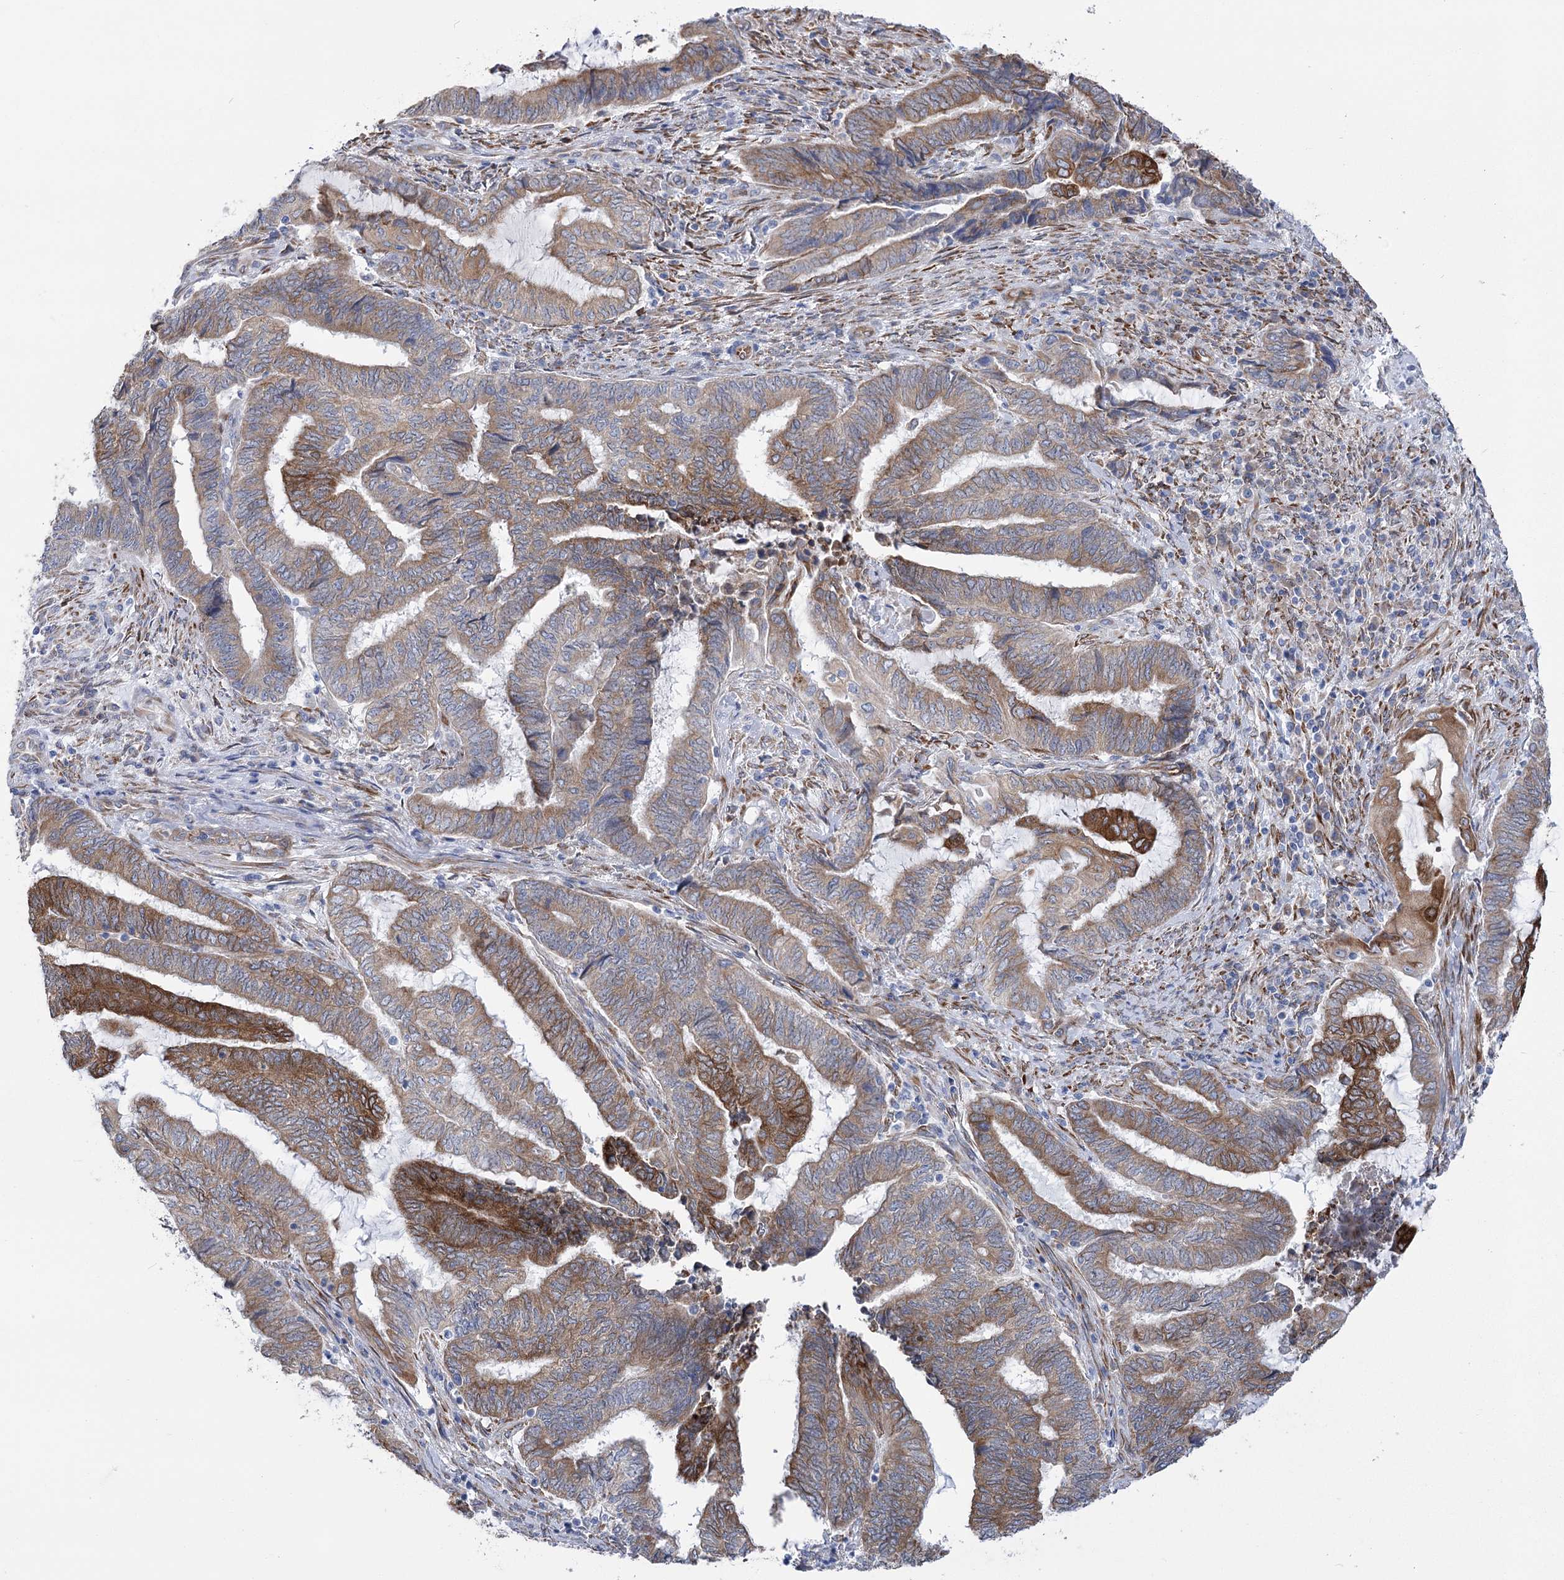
{"staining": {"intensity": "moderate", "quantity": ">75%", "location": "cytoplasmic/membranous"}, "tissue": "endometrial cancer", "cell_type": "Tumor cells", "image_type": "cancer", "snomed": [{"axis": "morphology", "description": "Adenocarcinoma, NOS"}, {"axis": "topography", "description": "Uterus"}, {"axis": "topography", "description": "Endometrium"}], "caption": "Immunohistochemical staining of endometrial cancer reveals moderate cytoplasmic/membranous protein positivity in approximately >75% of tumor cells.", "gene": "YTHDC2", "patient": {"sex": "female", "age": 70}}